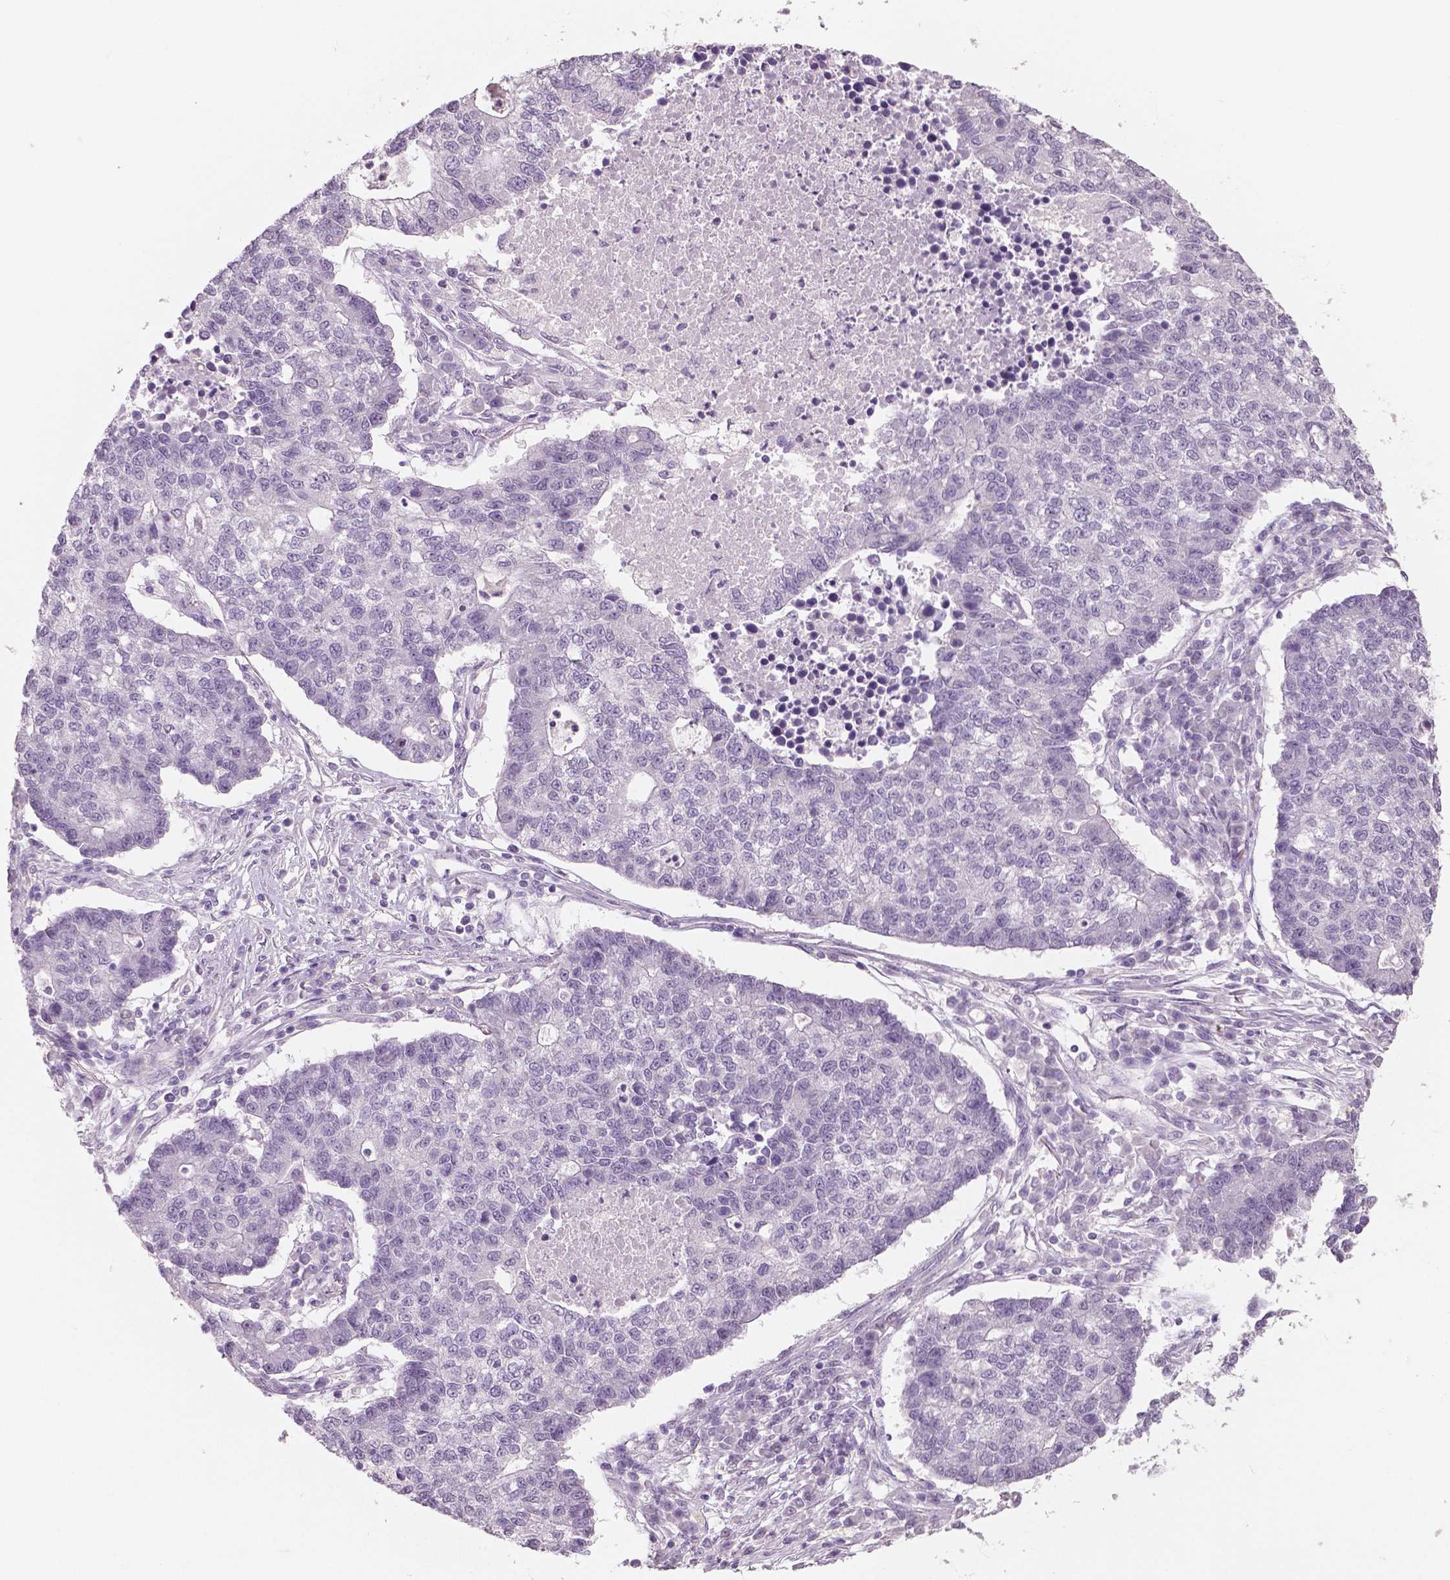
{"staining": {"intensity": "negative", "quantity": "none", "location": "none"}, "tissue": "lung cancer", "cell_type": "Tumor cells", "image_type": "cancer", "snomed": [{"axis": "morphology", "description": "Adenocarcinoma, NOS"}, {"axis": "topography", "description": "Lung"}], "caption": "Tumor cells show no significant protein staining in adenocarcinoma (lung).", "gene": "NECAB1", "patient": {"sex": "male", "age": 57}}